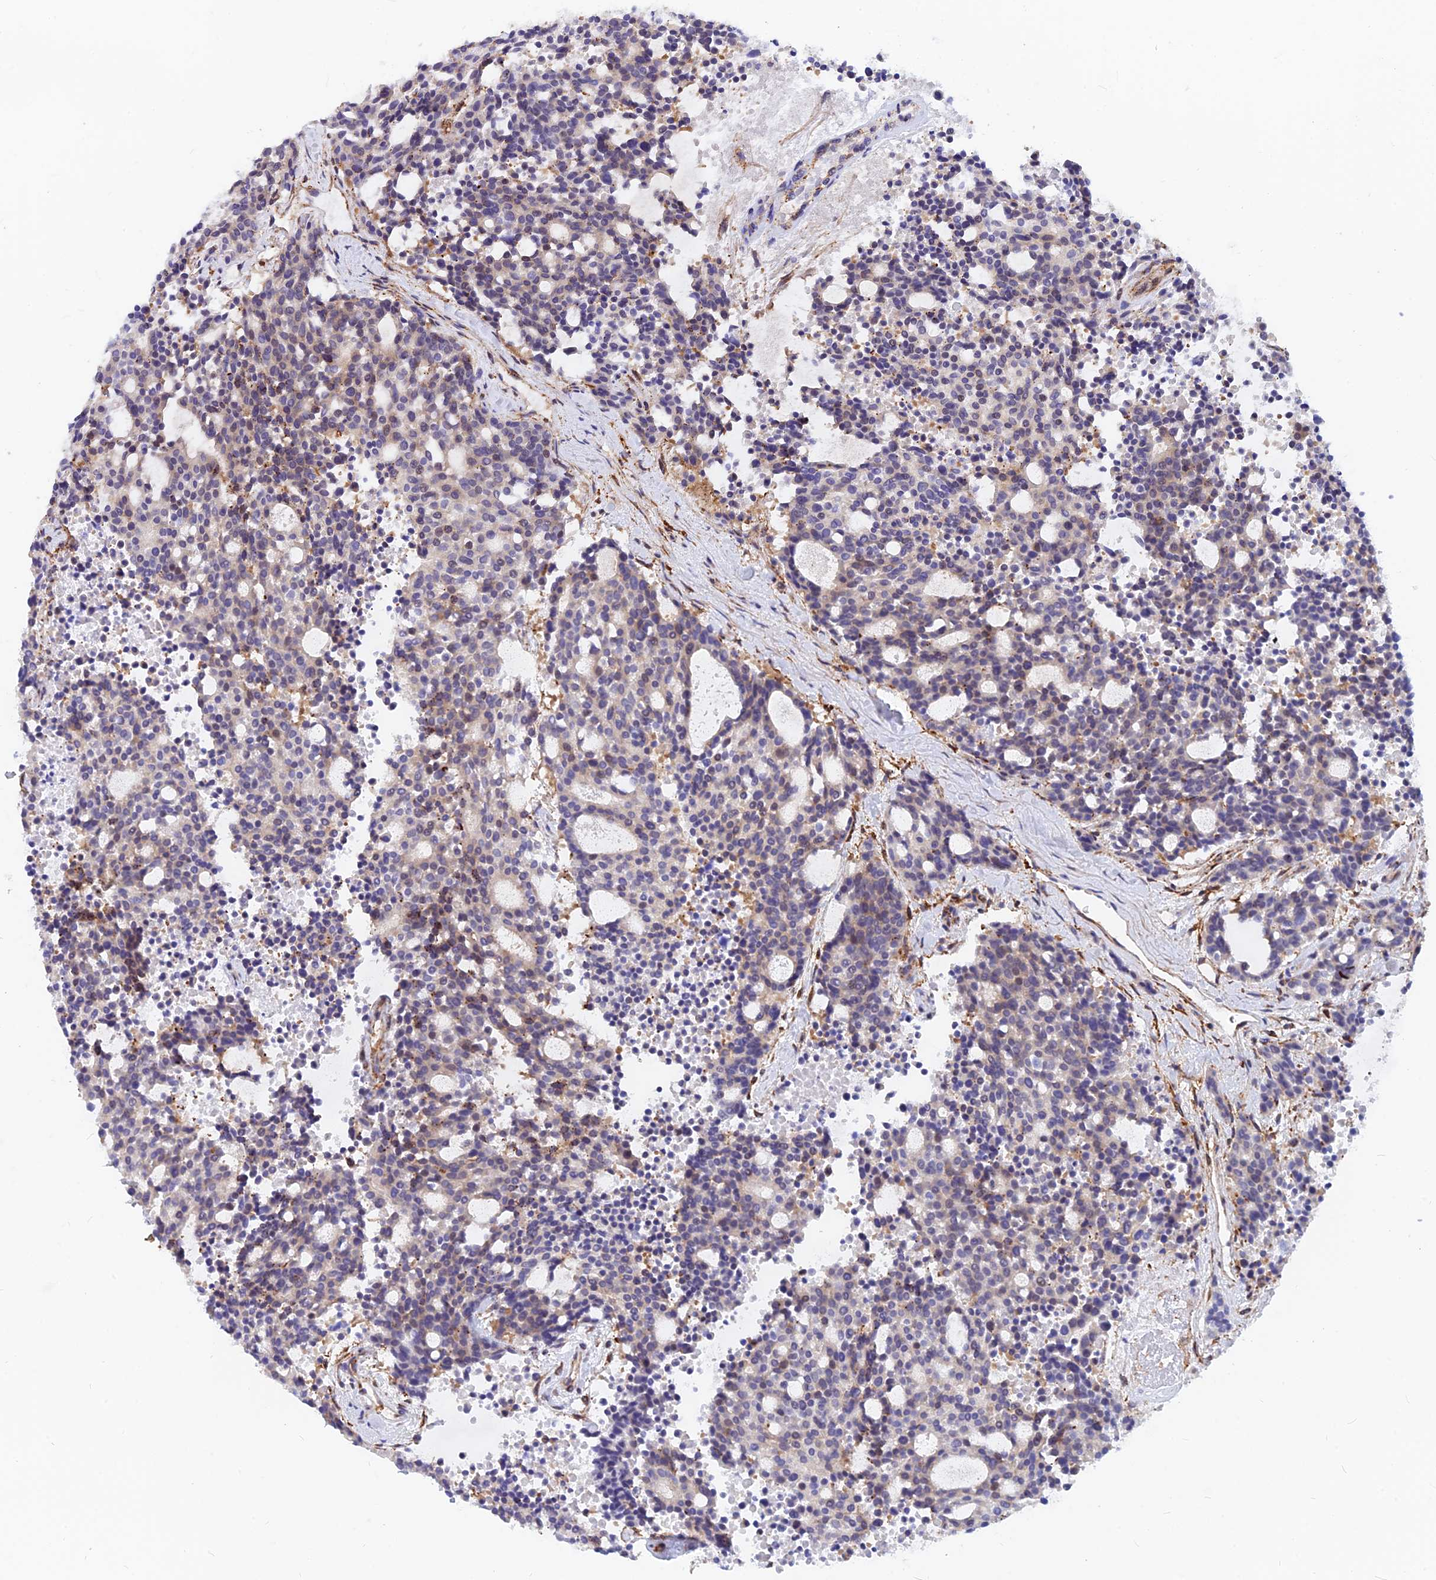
{"staining": {"intensity": "negative", "quantity": "none", "location": "none"}, "tissue": "carcinoid", "cell_type": "Tumor cells", "image_type": "cancer", "snomed": [{"axis": "morphology", "description": "Carcinoid, malignant, NOS"}, {"axis": "topography", "description": "Pancreas"}], "caption": "Immunohistochemistry (IHC) micrograph of malignant carcinoid stained for a protein (brown), which exhibits no positivity in tumor cells.", "gene": "VSTM2L", "patient": {"sex": "female", "age": 54}}